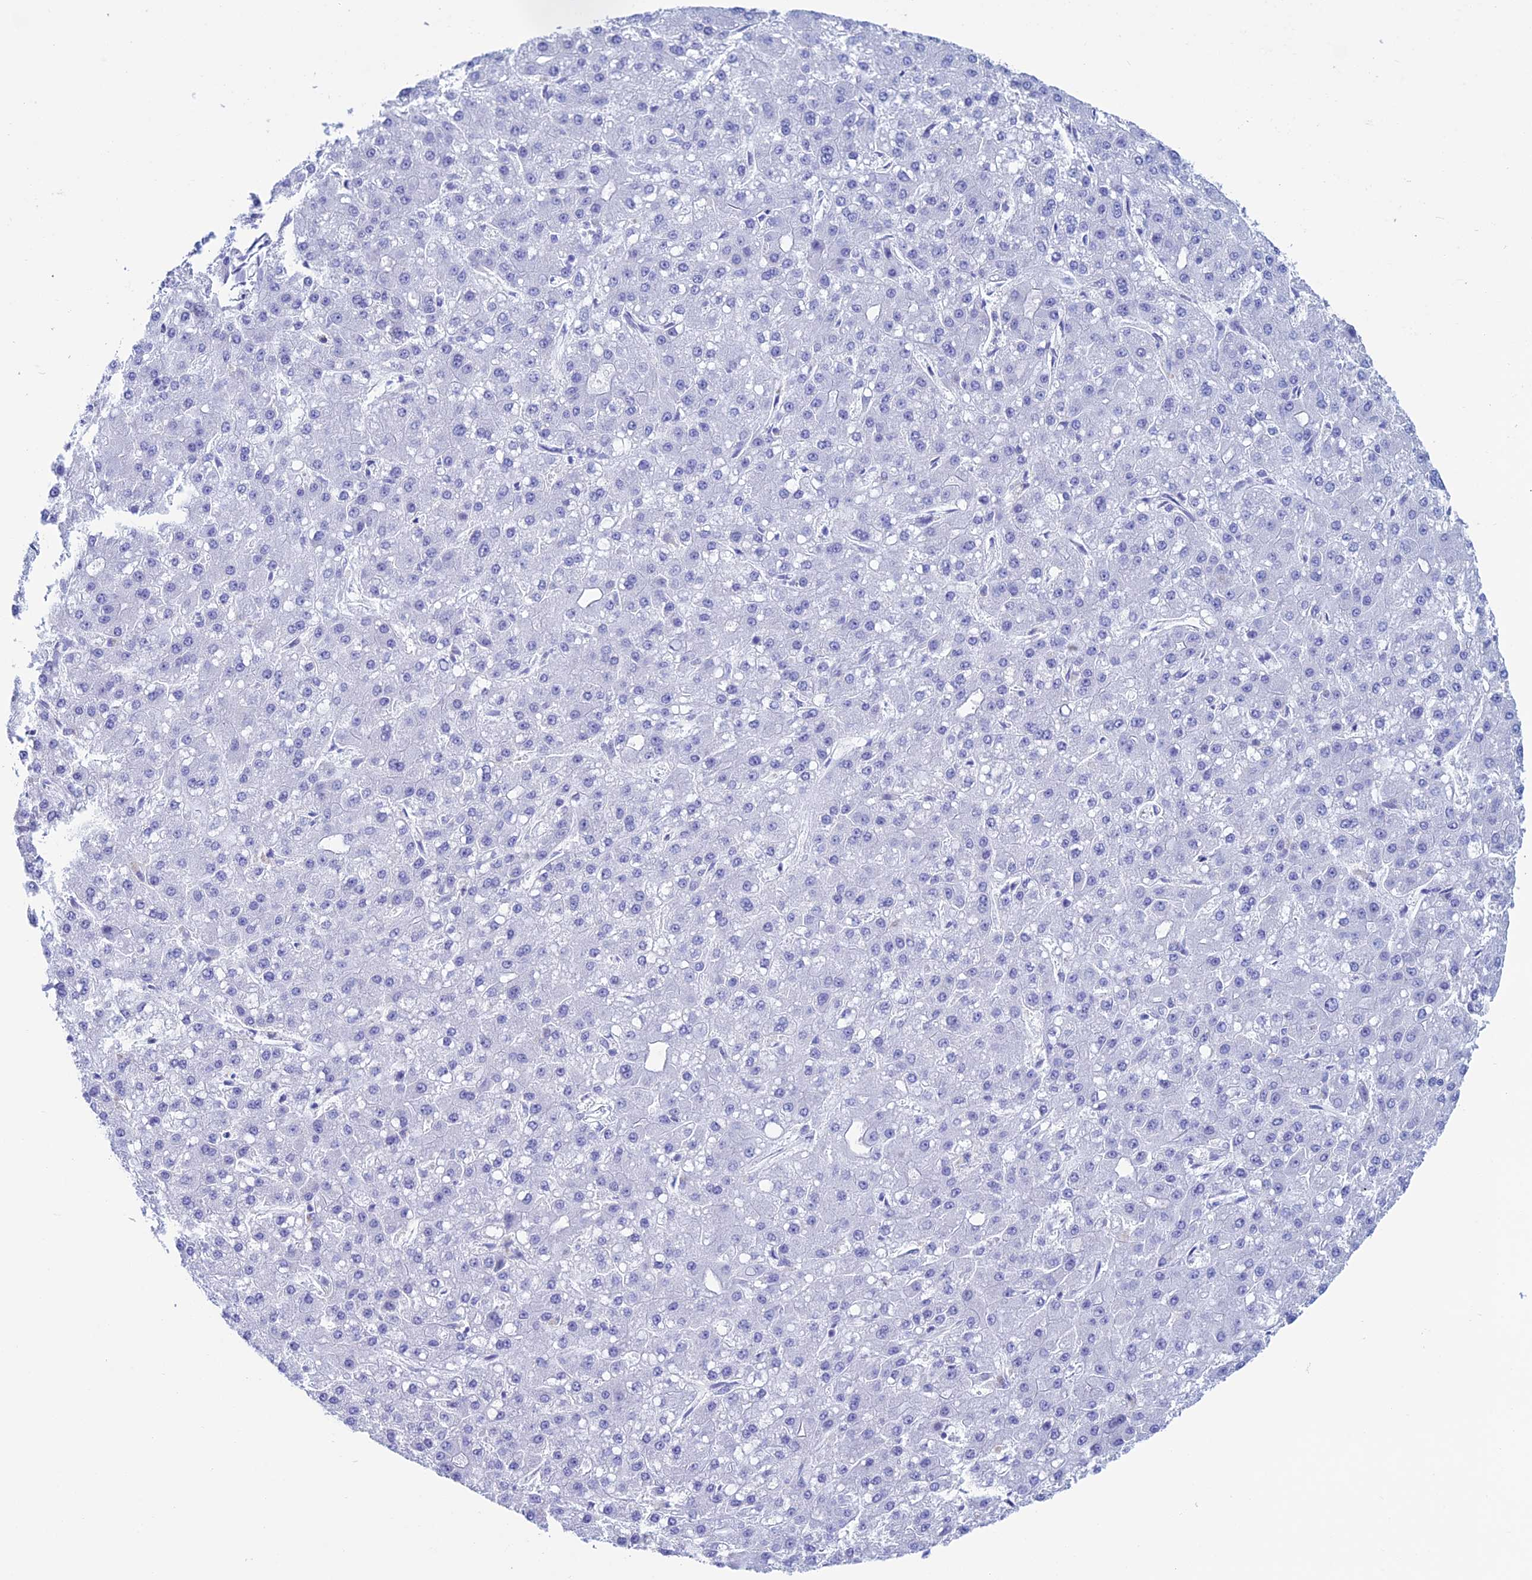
{"staining": {"intensity": "negative", "quantity": "none", "location": "none"}, "tissue": "liver cancer", "cell_type": "Tumor cells", "image_type": "cancer", "snomed": [{"axis": "morphology", "description": "Carcinoma, Hepatocellular, NOS"}, {"axis": "topography", "description": "Liver"}], "caption": "The histopathology image demonstrates no significant expression in tumor cells of hepatocellular carcinoma (liver). Brightfield microscopy of immunohistochemistry stained with DAB (brown) and hematoxylin (blue), captured at high magnification.", "gene": "KCNK17", "patient": {"sex": "male", "age": 67}}